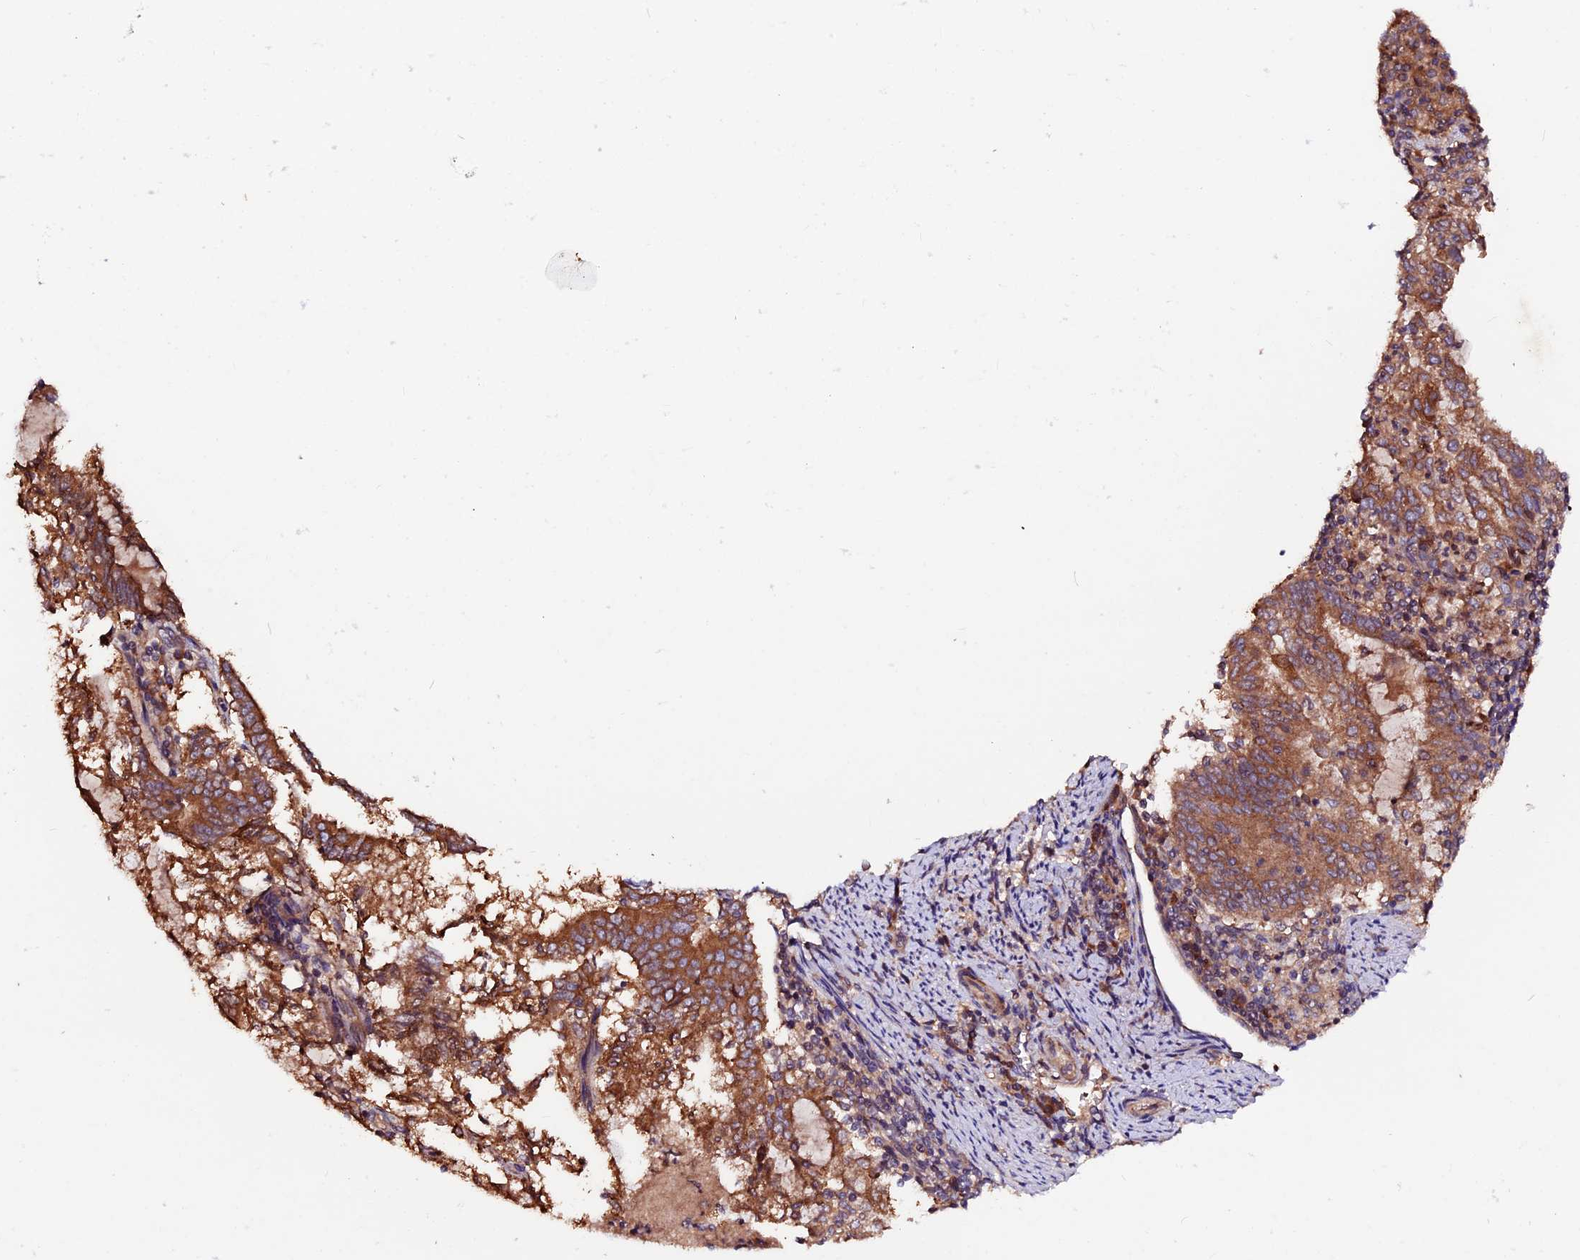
{"staining": {"intensity": "moderate", "quantity": "25%-75%", "location": "cytoplasmic/membranous"}, "tissue": "endometrial cancer", "cell_type": "Tumor cells", "image_type": "cancer", "snomed": [{"axis": "morphology", "description": "Adenocarcinoma, NOS"}, {"axis": "topography", "description": "Endometrium"}], "caption": "The micrograph shows immunohistochemical staining of endometrial cancer (adenocarcinoma). There is moderate cytoplasmic/membranous expression is appreciated in approximately 25%-75% of tumor cells. (DAB (3,3'-diaminobenzidine) IHC with brightfield microscopy, high magnification).", "gene": "ZNF598", "patient": {"sex": "female", "age": 80}}